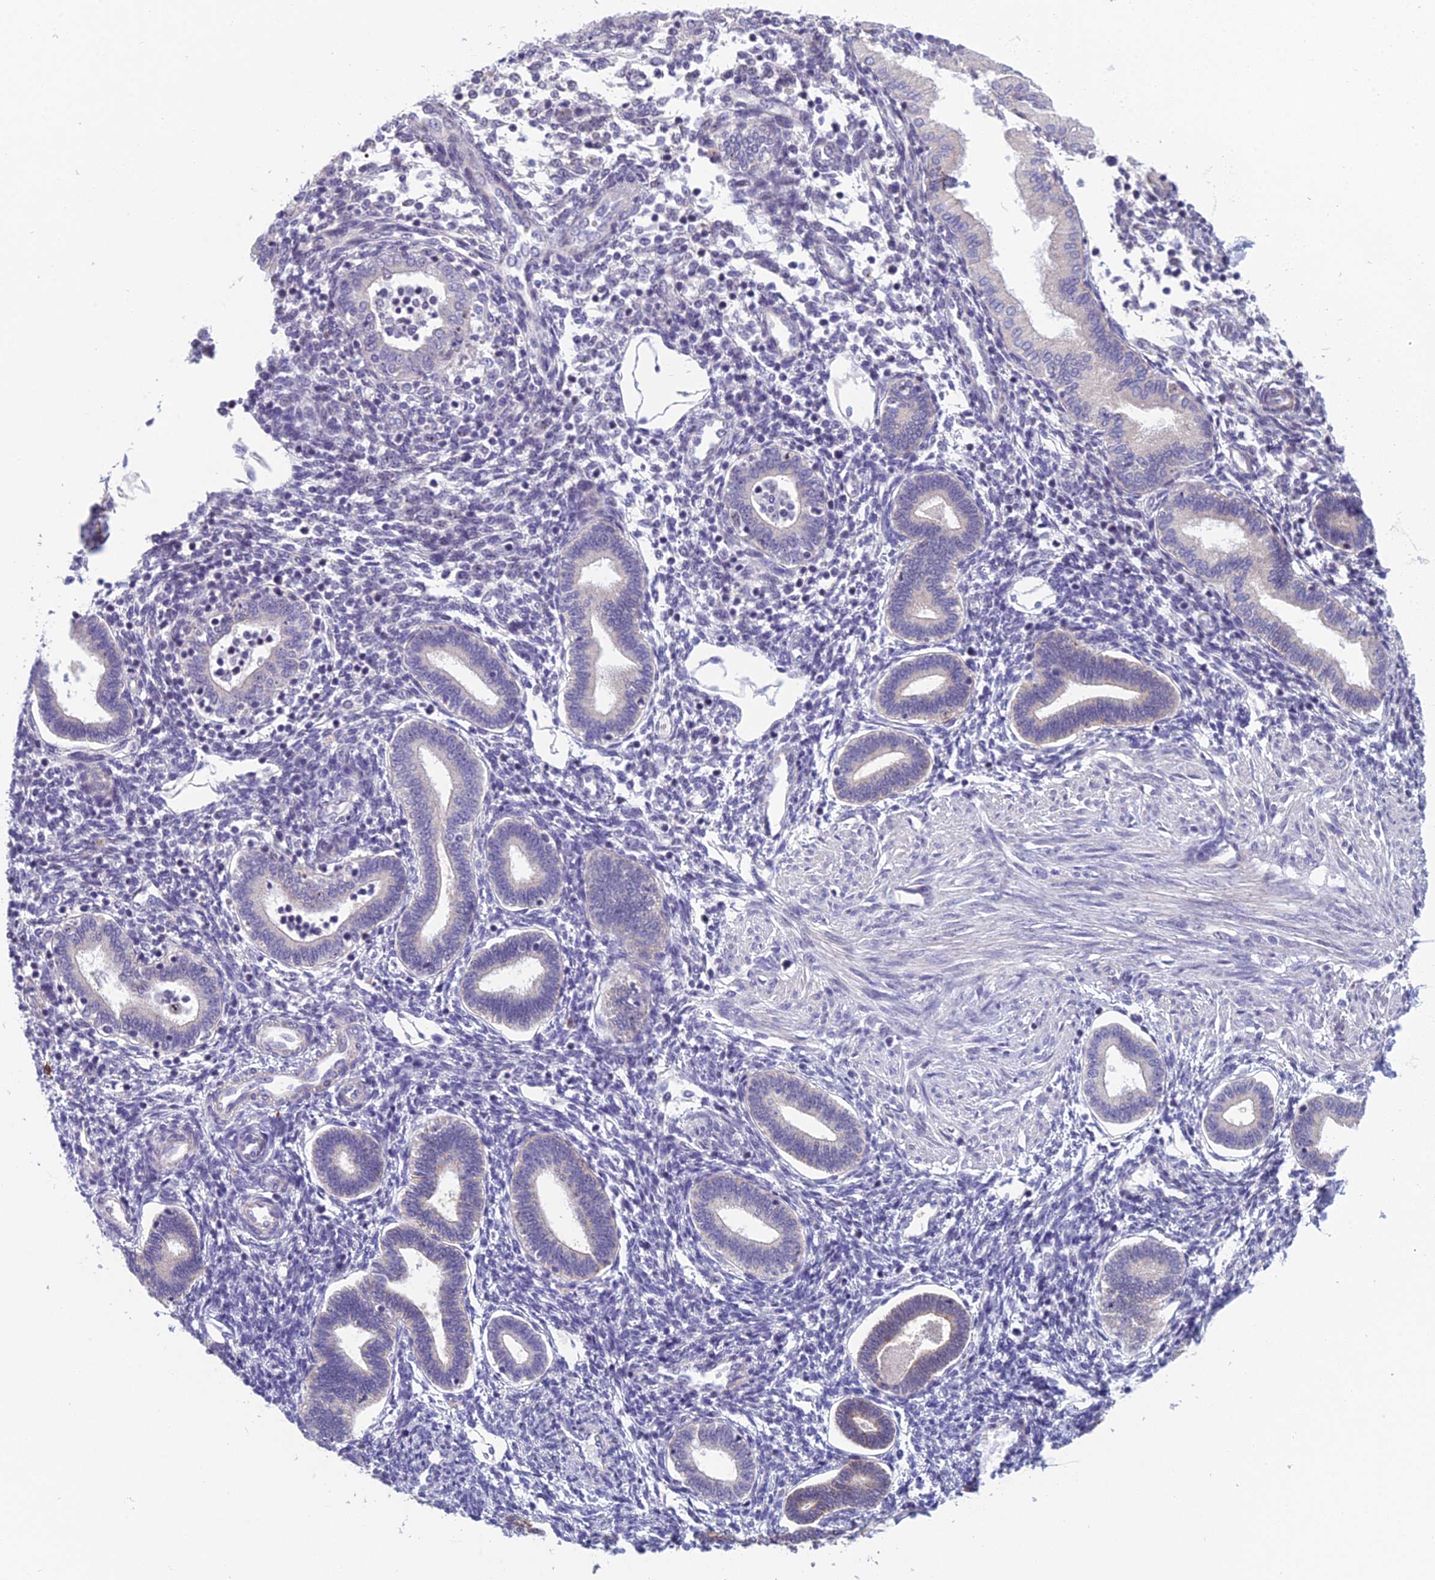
{"staining": {"intensity": "negative", "quantity": "none", "location": "none"}, "tissue": "endometrium", "cell_type": "Cells in endometrial stroma", "image_type": "normal", "snomed": [{"axis": "morphology", "description": "Normal tissue, NOS"}, {"axis": "topography", "description": "Endometrium"}], "caption": "IHC photomicrograph of unremarkable endometrium: human endometrium stained with DAB displays no significant protein positivity in cells in endometrial stroma.", "gene": "NOC2L", "patient": {"sex": "female", "age": 53}}